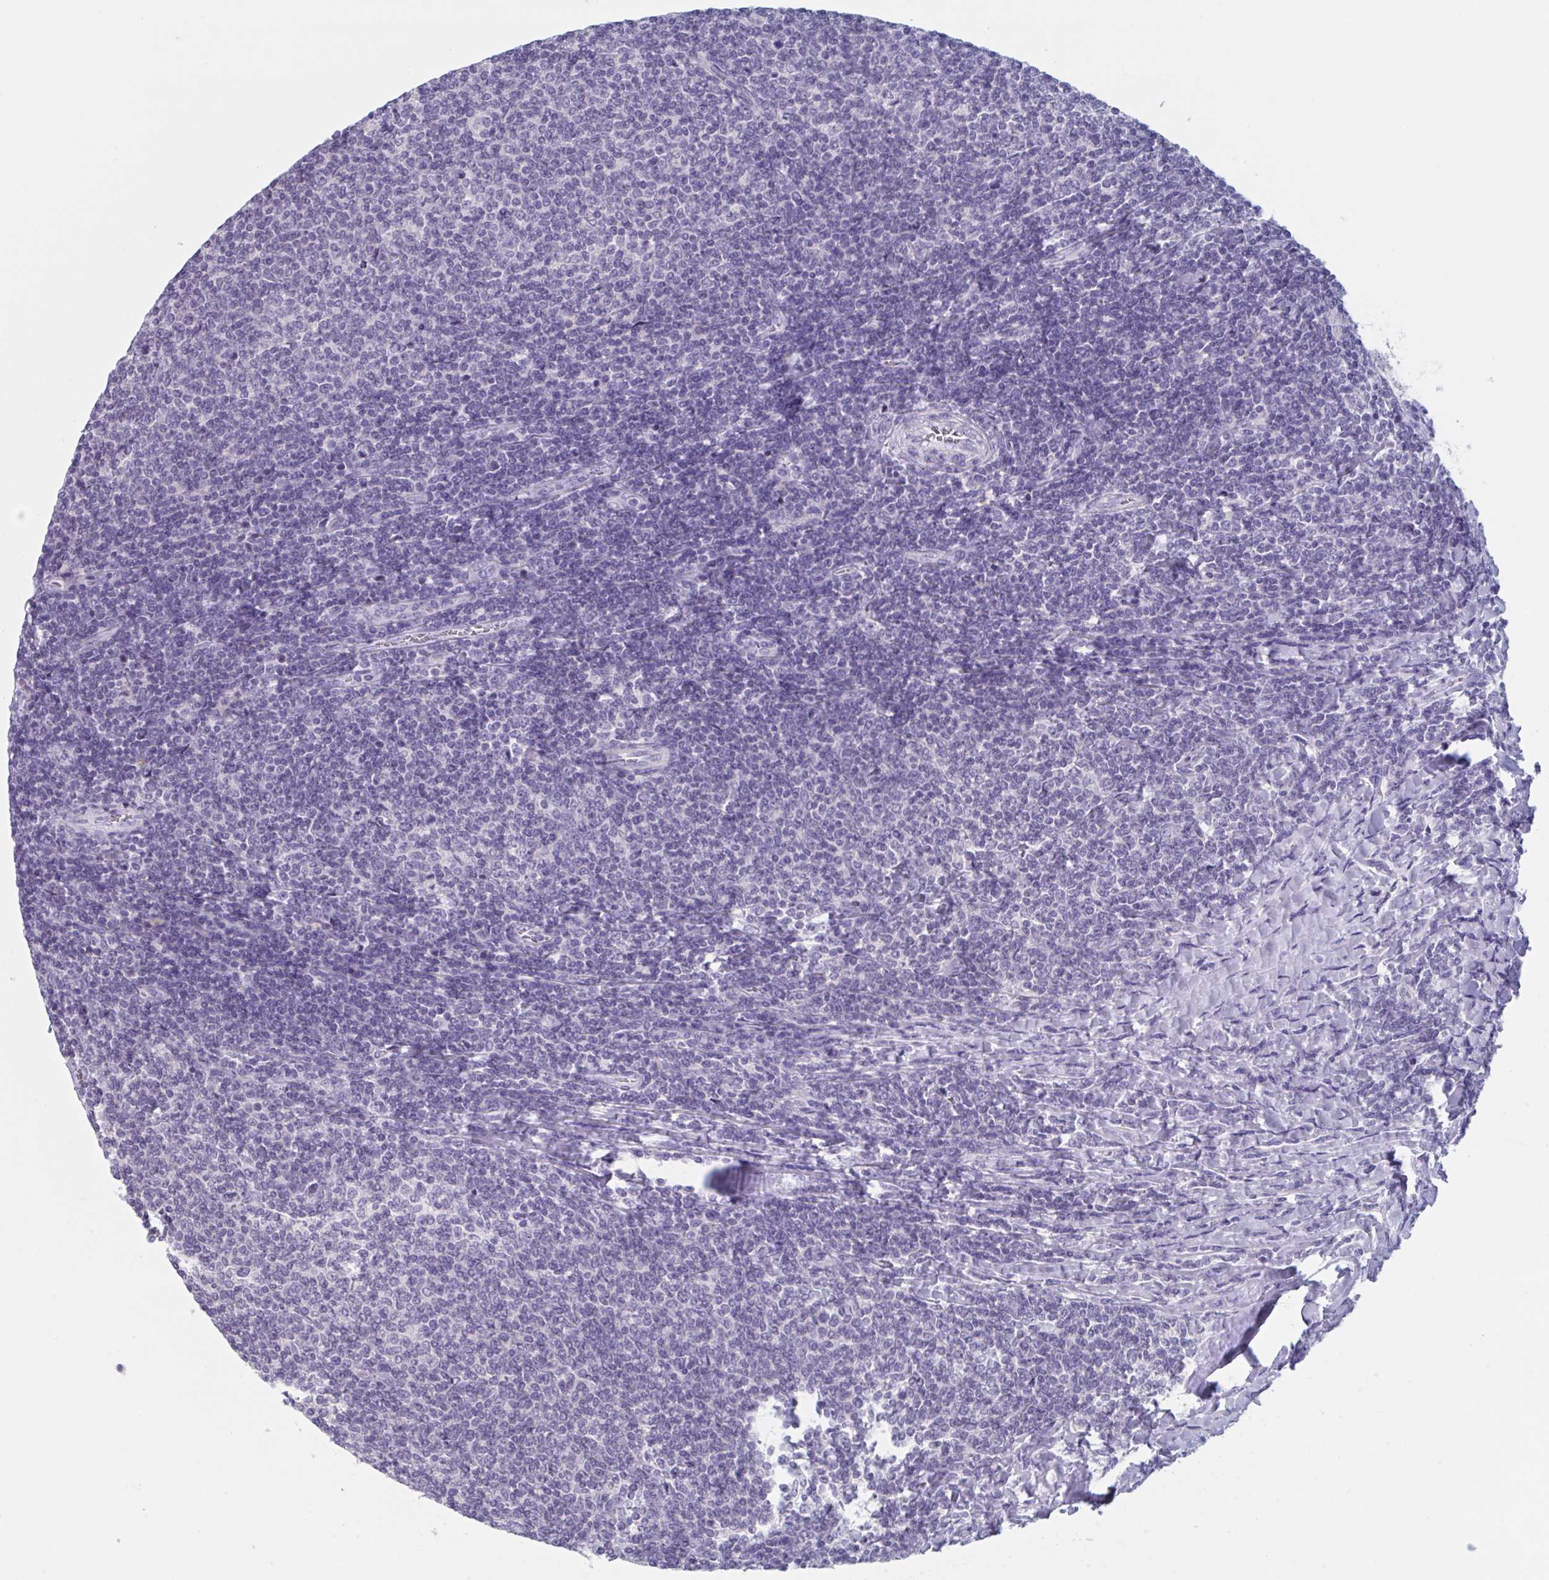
{"staining": {"intensity": "negative", "quantity": "none", "location": "none"}, "tissue": "lymphoma", "cell_type": "Tumor cells", "image_type": "cancer", "snomed": [{"axis": "morphology", "description": "Malignant lymphoma, non-Hodgkin's type, Low grade"}, {"axis": "topography", "description": "Lymph node"}], "caption": "Immunohistochemical staining of human lymphoma reveals no significant expression in tumor cells.", "gene": "NDUFC2", "patient": {"sex": "male", "age": 52}}